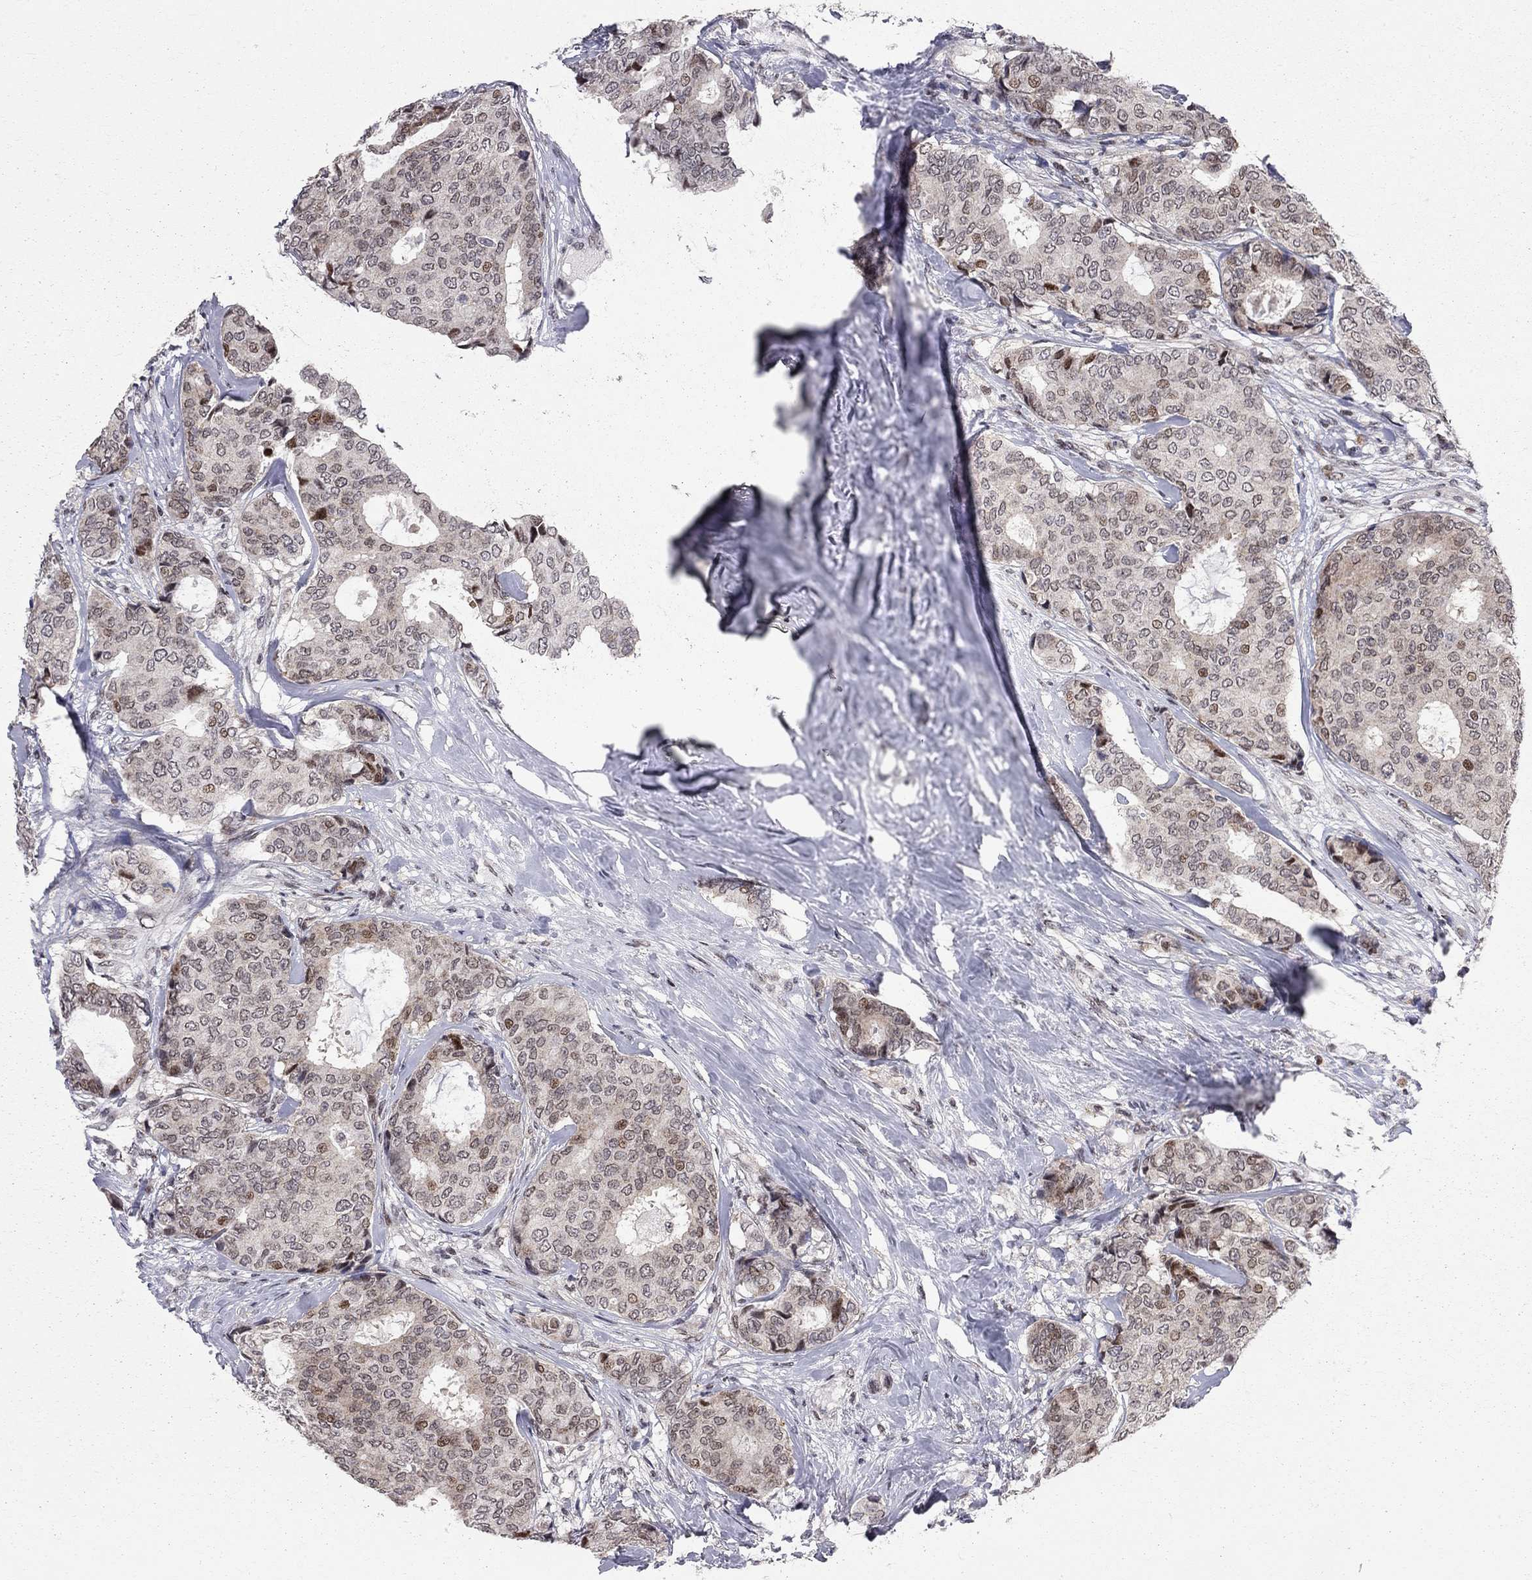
{"staining": {"intensity": "weak", "quantity": "<25%", "location": "nuclear"}, "tissue": "breast cancer", "cell_type": "Tumor cells", "image_type": "cancer", "snomed": [{"axis": "morphology", "description": "Duct carcinoma"}, {"axis": "topography", "description": "Breast"}], "caption": "The photomicrograph displays no staining of tumor cells in infiltrating ductal carcinoma (breast).", "gene": "HDAC3", "patient": {"sex": "female", "age": 75}}